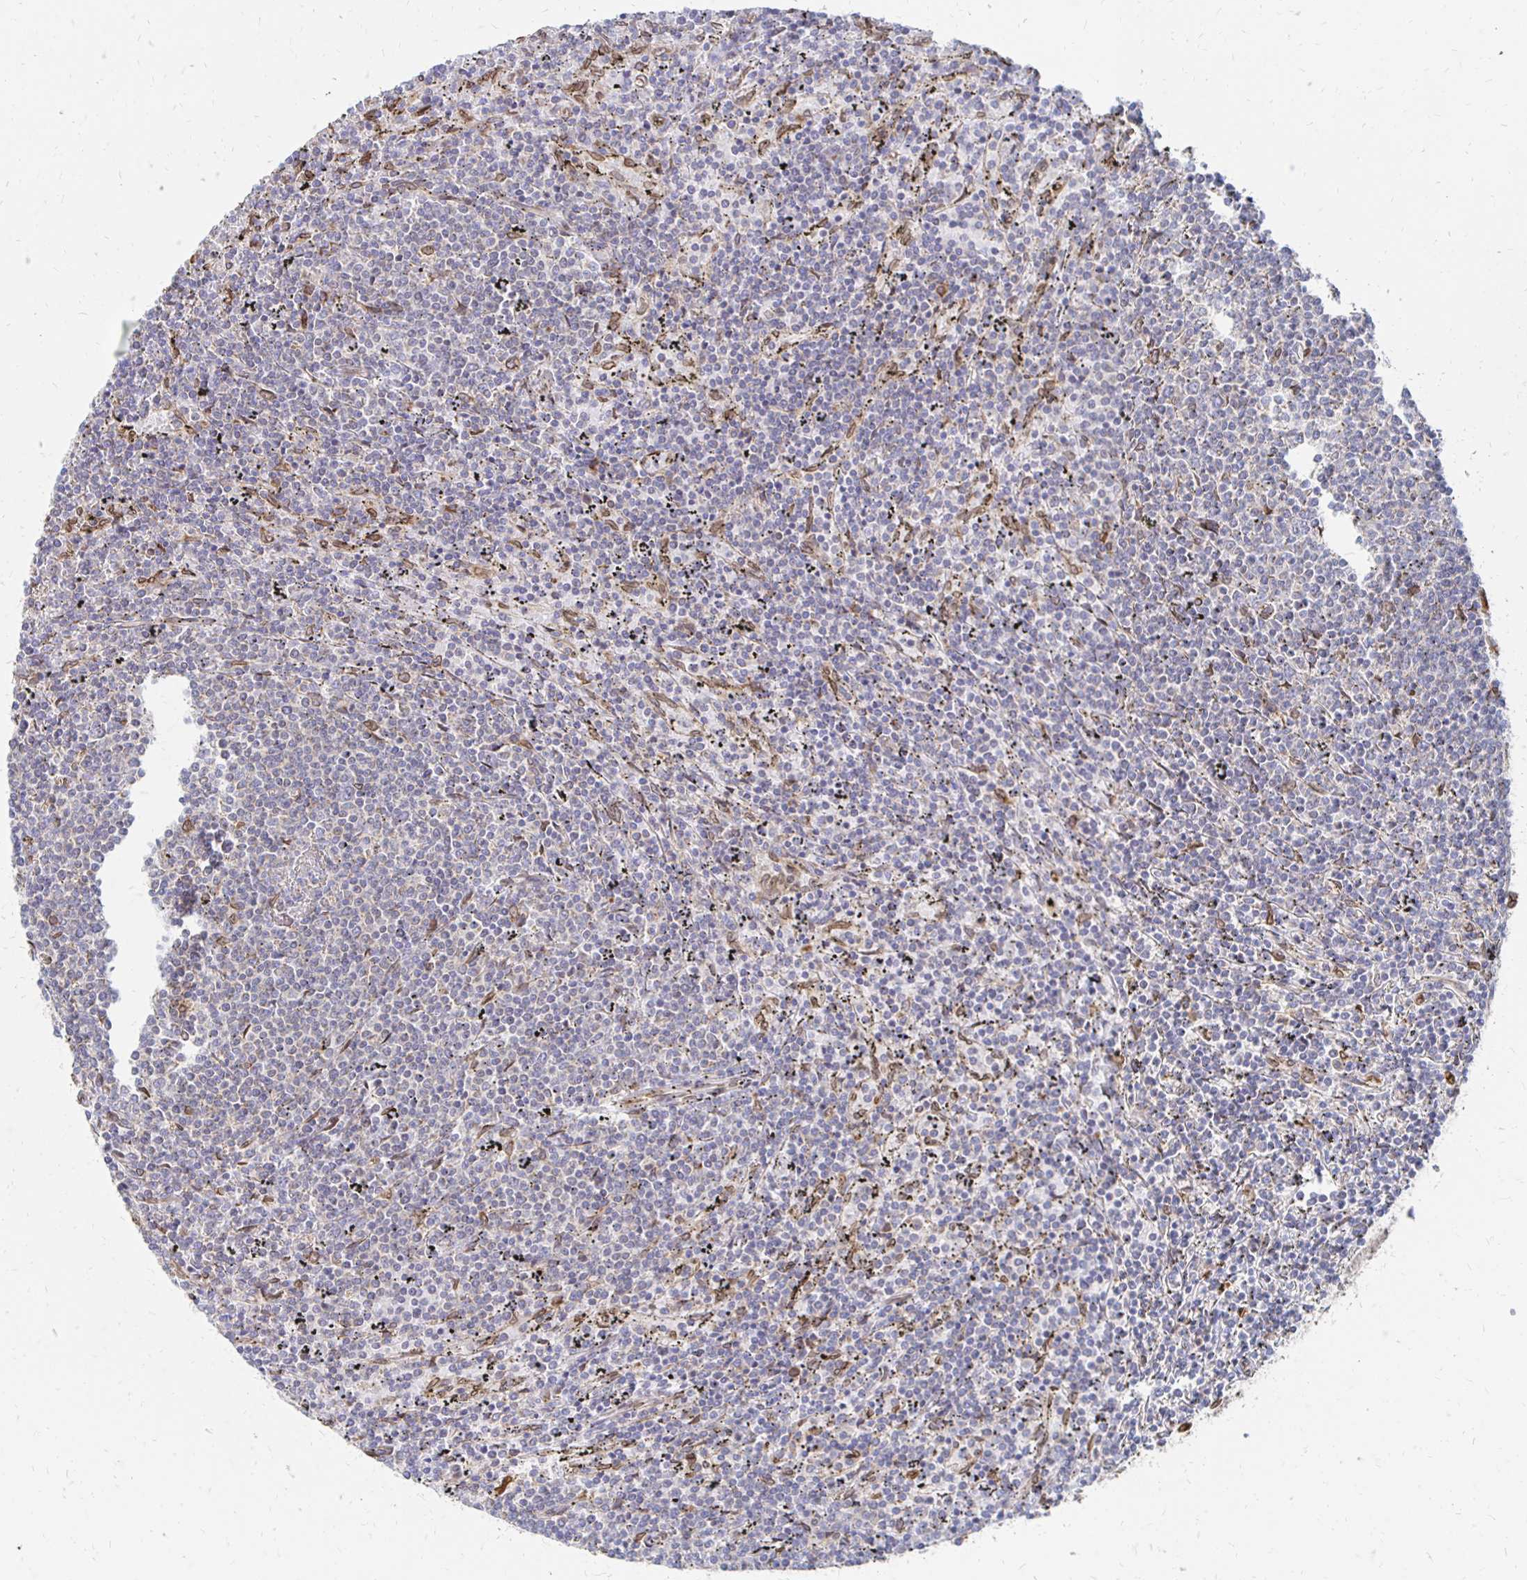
{"staining": {"intensity": "negative", "quantity": "none", "location": "none"}, "tissue": "lymphoma", "cell_type": "Tumor cells", "image_type": "cancer", "snomed": [{"axis": "morphology", "description": "Malignant lymphoma, non-Hodgkin's type, Low grade"}, {"axis": "topography", "description": "Spleen"}], "caption": "Tumor cells are negative for protein expression in human lymphoma.", "gene": "PELI3", "patient": {"sex": "female", "age": 50}}